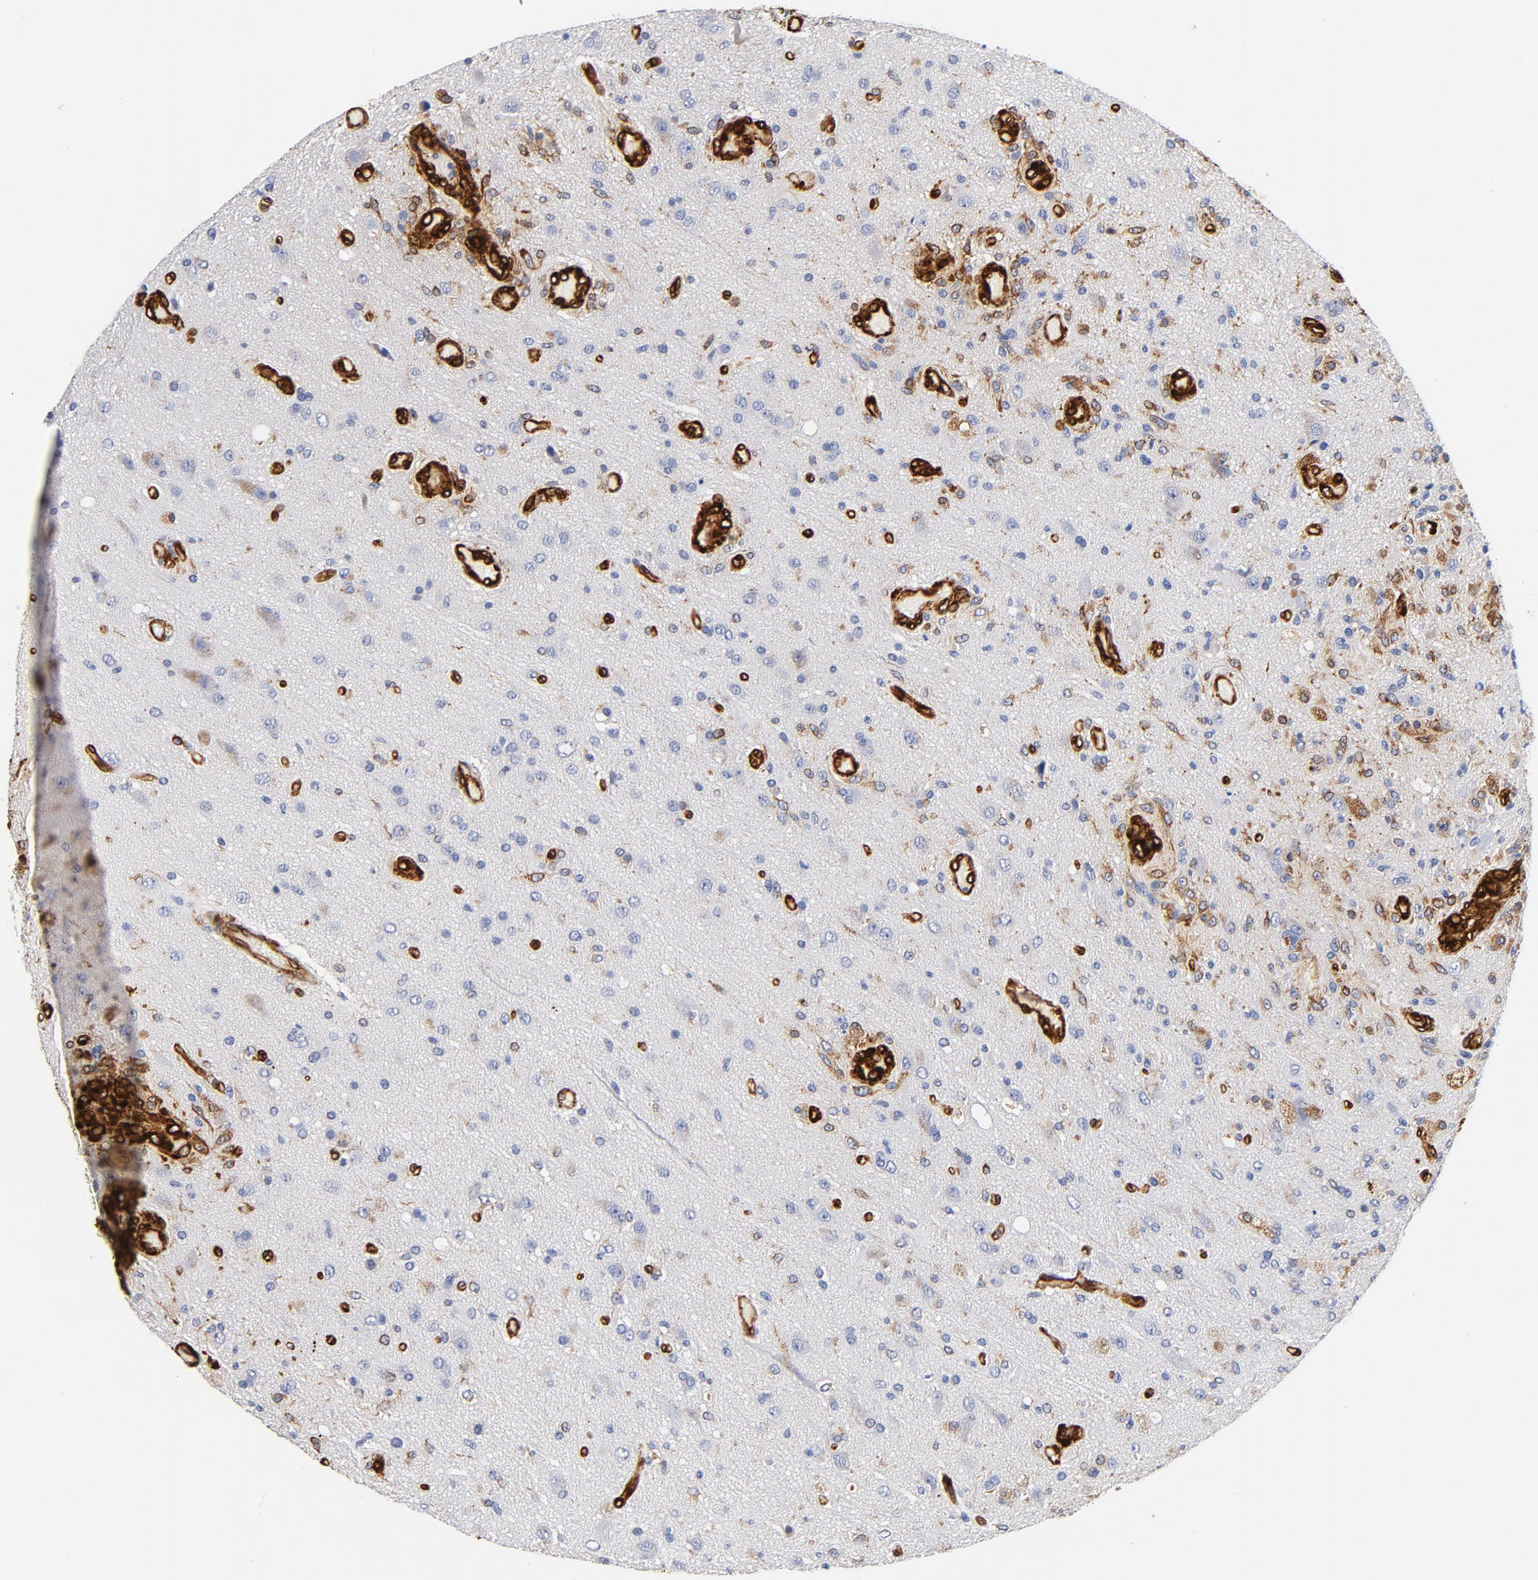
{"staining": {"intensity": "negative", "quantity": "none", "location": "none"}, "tissue": "glioma", "cell_type": "Tumor cells", "image_type": "cancer", "snomed": [{"axis": "morphology", "description": "Normal tissue, NOS"}, {"axis": "morphology", "description": "Glioma, malignant, High grade"}, {"axis": "topography", "description": "Cerebral cortex"}], "caption": "Immunohistochemical staining of human malignant high-grade glioma demonstrates no significant staining in tumor cells.", "gene": "SERPINH1", "patient": {"sex": "male", "age": 77}}